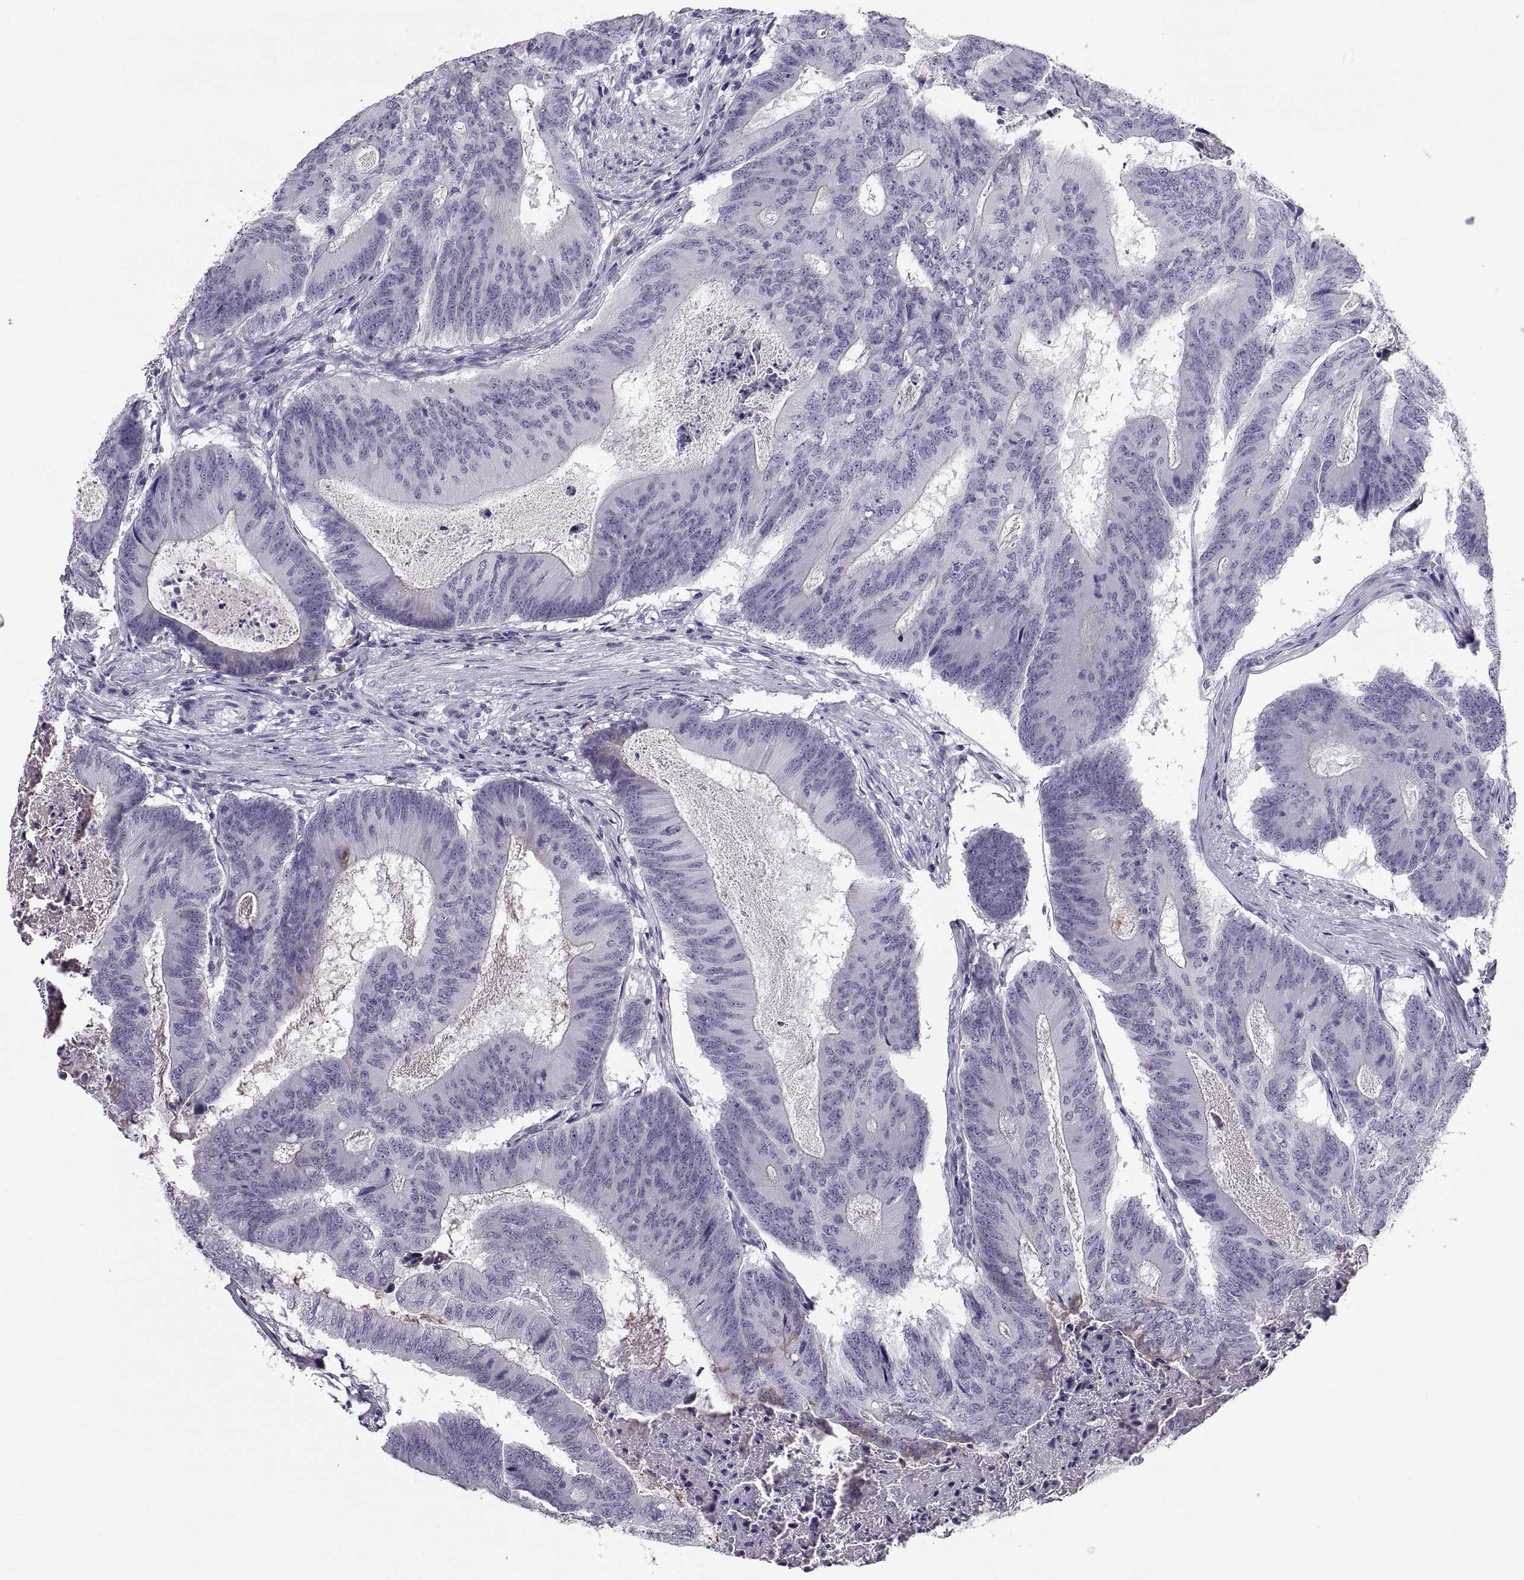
{"staining": {"intensity": "negative", "quantity": "none", "location": "none"}, "tissue": "colorectal cancer", "cell_type": "Tumor cells", "image_type": "cancer", "snomed": [{"axis": "morphology", "description": "Adenocarcinoma, NOS"}, {"axis": "topography", "description": "Colon"}], "caption": "Tumor cells are negative for brown protein staining in colorectal cancer (adenocarcinoma).", "gene": "QRICH2", "patient": {"sex": "female", "age": 70}}